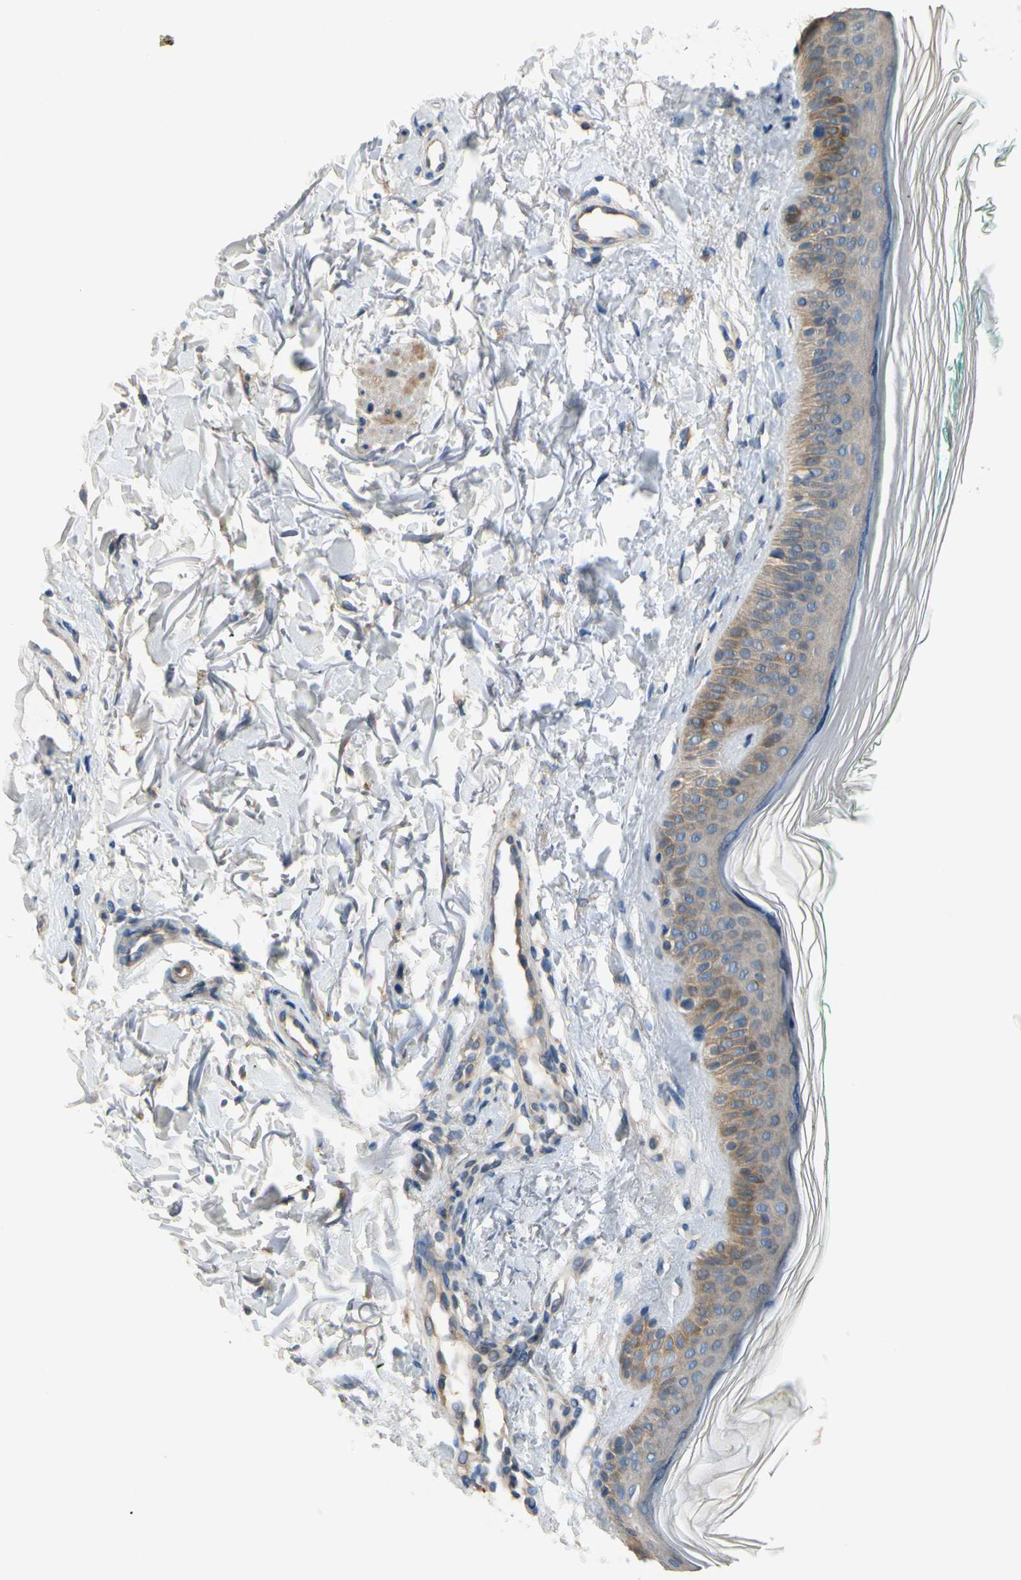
{"staining": {"intensity": "weak", "quantity": ">75%", "location": "cytoplasmic/membranous"}, "tissue": "skin", "cell_type": "Fibroblasts", "image_type": "normal", "snomed": [{"axis": "morphology", "description": "Normal tissue, NOS"}, {"axis": "topography", "description": "Skin"}], "caption": "Protein staining of benign skin exhibits weak cytoplasmic/membranous staining in approximately >75% of fibroblasts.", "gene": "SIGLEC5", "patient": {"sex": "male", "age": 71}}